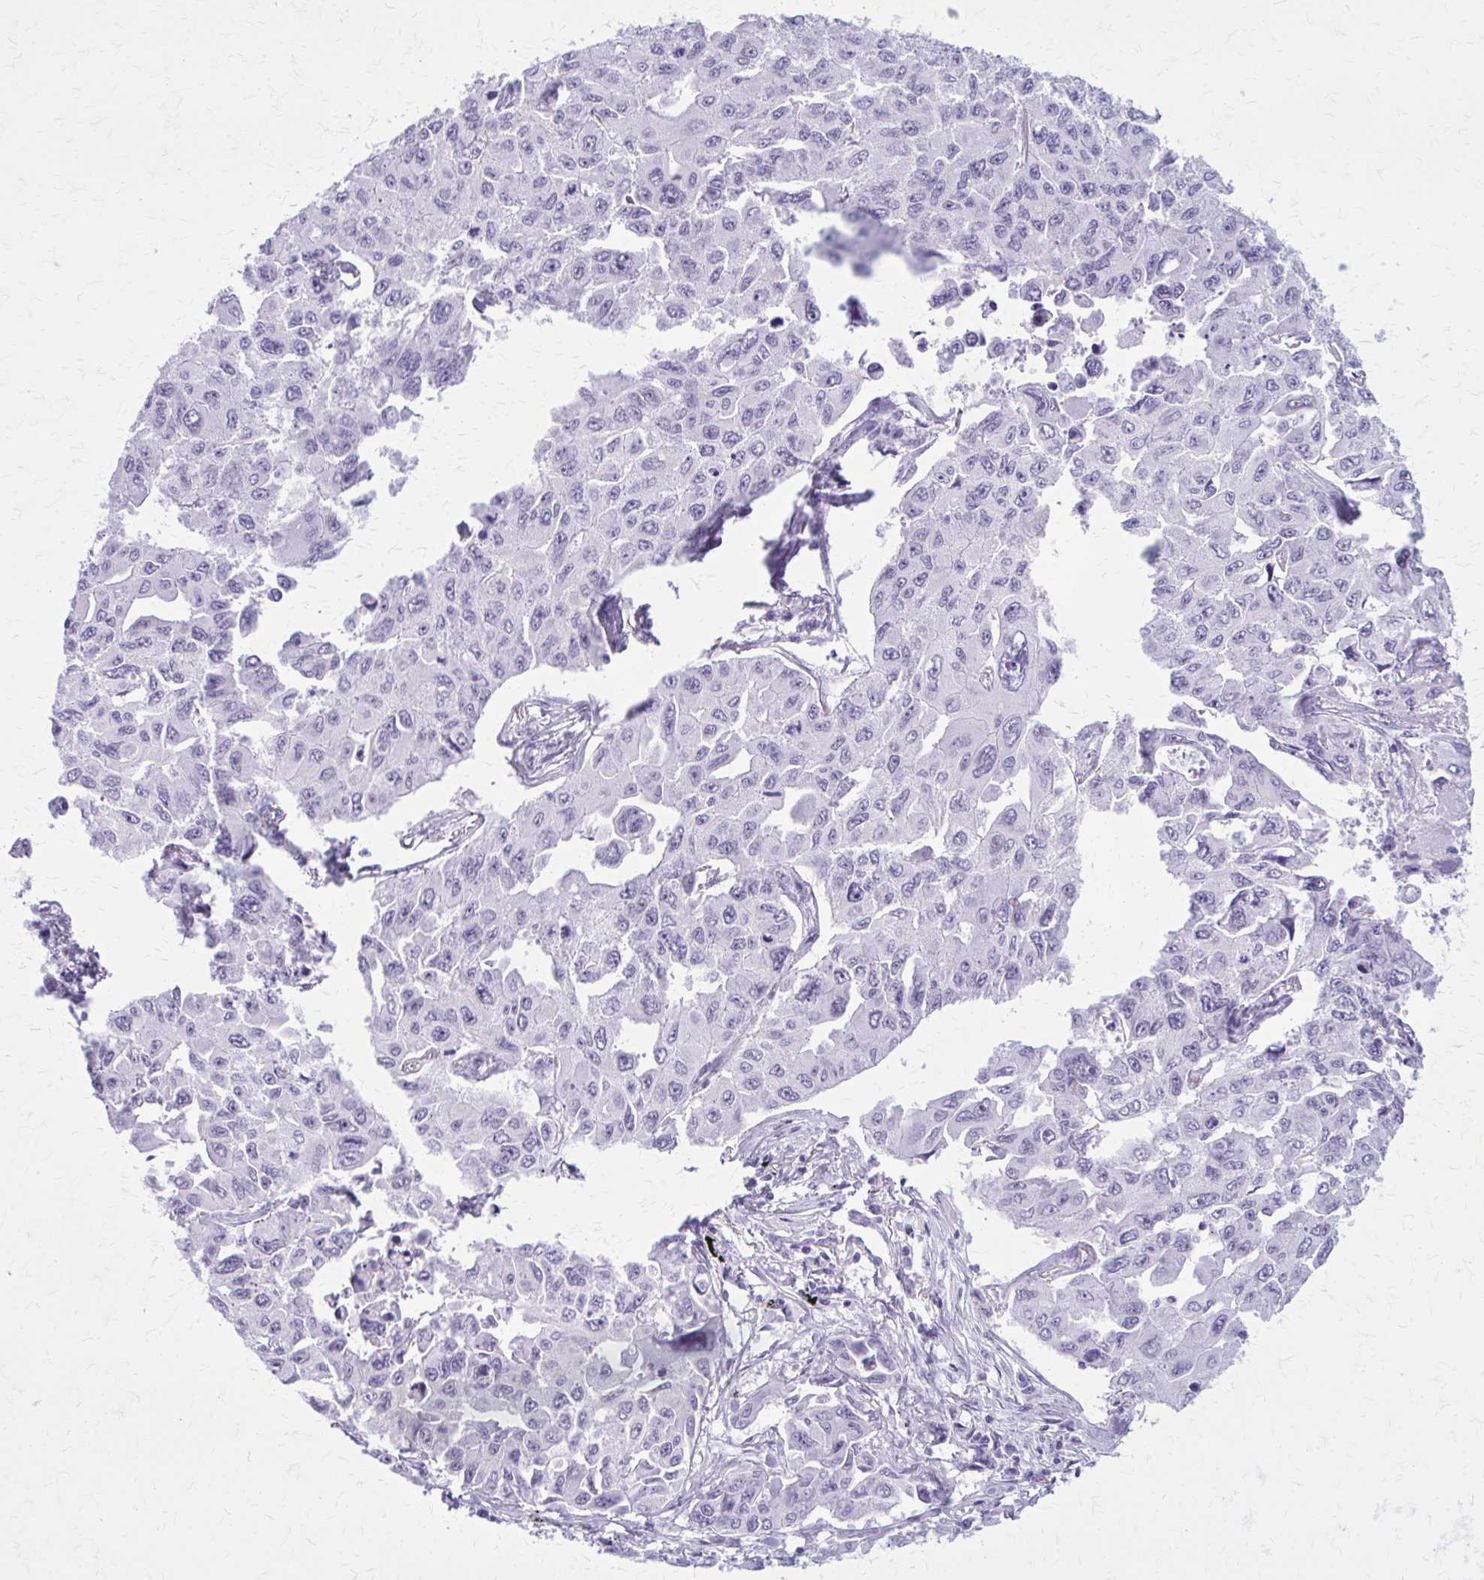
{"staining": {"intensity": "negative", "quantity": "none", "location": "none"}, "tissue": "lung cancer", "cell_type": "Tumor cells", "image_type": "cancer", "snomed": [{"axis": "morphology", "description": "Adenocarcinoma, NOS"}, {"axis": "topography", "description": "Lung"}], "caption": "Lung cancer (adenocarcinoma) was stained to show a protein in brown. There is no significant positivity in tumor cells. The staining is performed using DAB (3,3'-diaminobenzidine) brown chromogen with nuclei counter-stained in using hematoxylin.", "gene": "GAD1", "patient": {"sex": "male", "age": 64}}